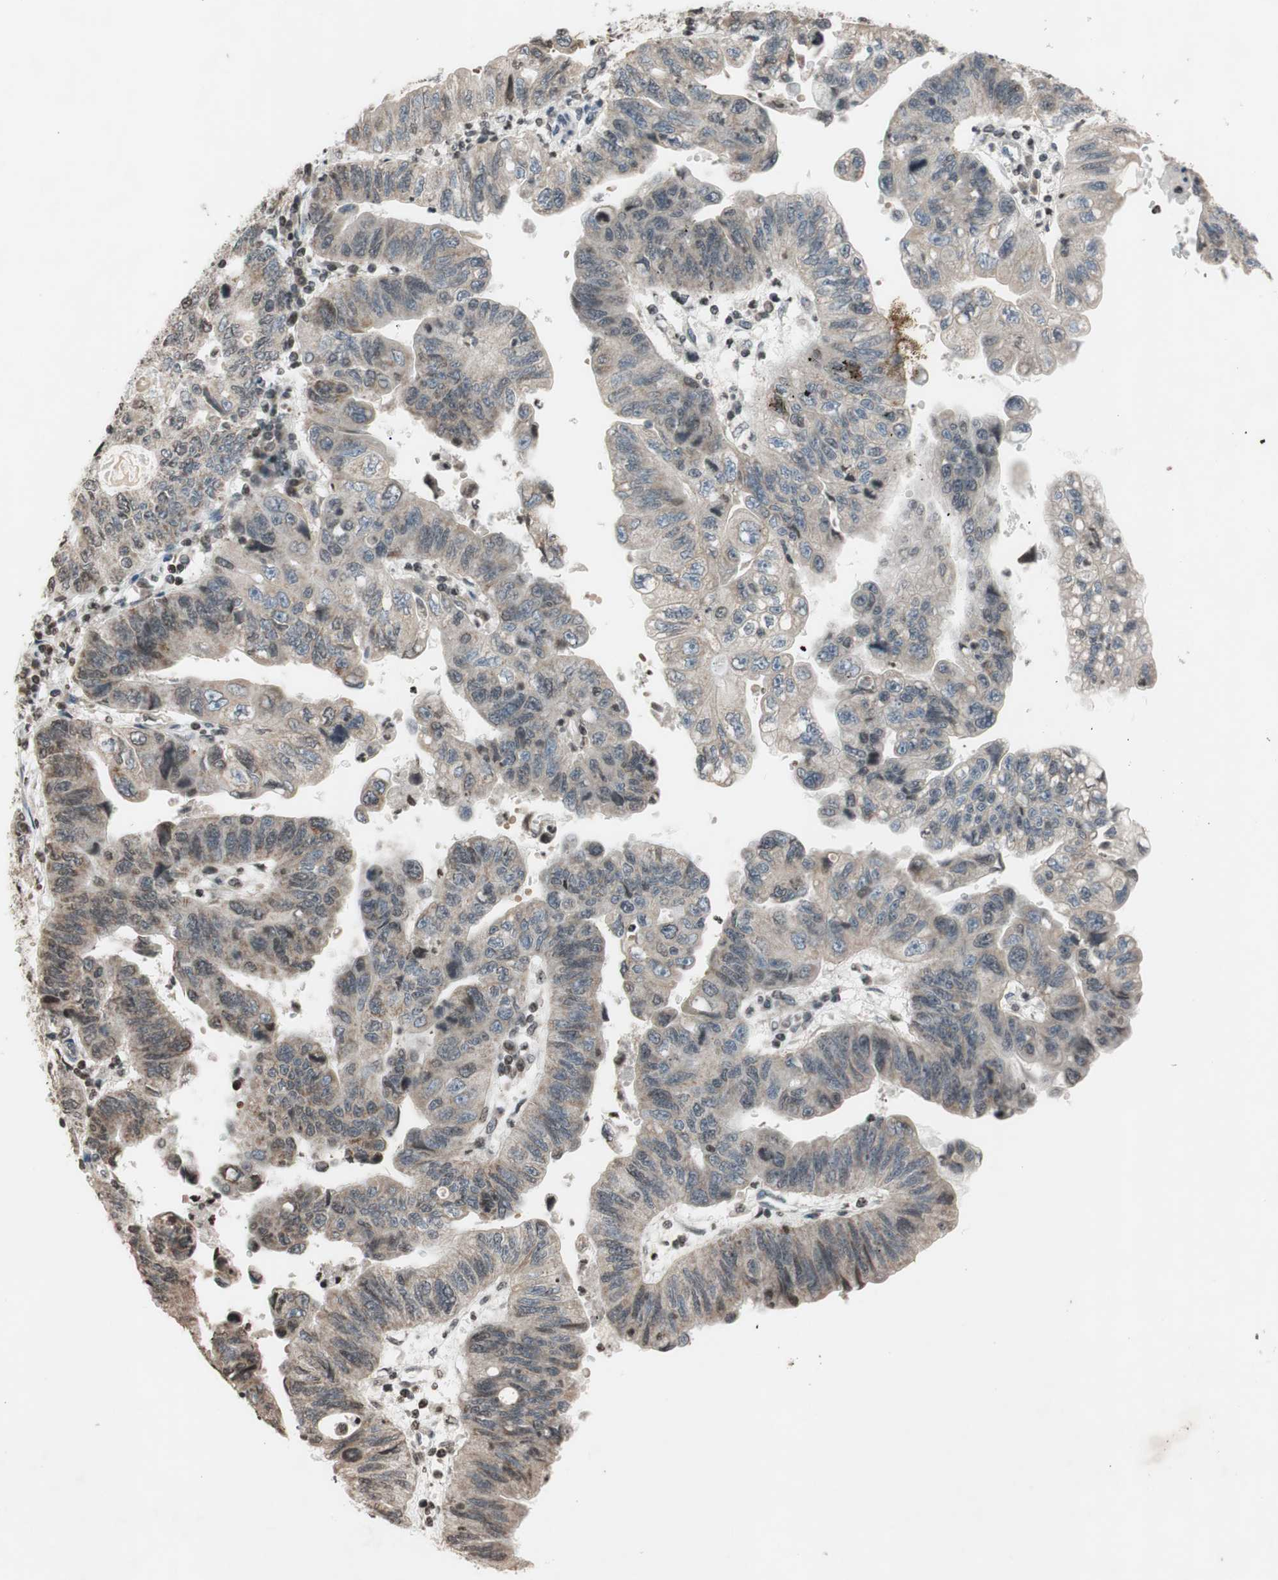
{"staining": {"intensity": "weak", "quantity": "25%-75%", "location": "cytoplasmic/membranous,nuclear"}, "tissue": "stomach cancer", "cell_type": "Tumor cells", "image_type": "cancer", "snomed": [{"axis": "morphology", "description": "Adenocarcinoma, NOS"}, {"axis": "topography", "description": "Stomach"}], "caption": "Adenocarcinoma (stomach) was stained to show a protein in brown. There is low levels of weak cytoplasmic/membranous and nuclear positivity in approximately 25%-75% of tumor cells.", "gene": "MCM6", "patient": {"sex": "male", "age": 59}}